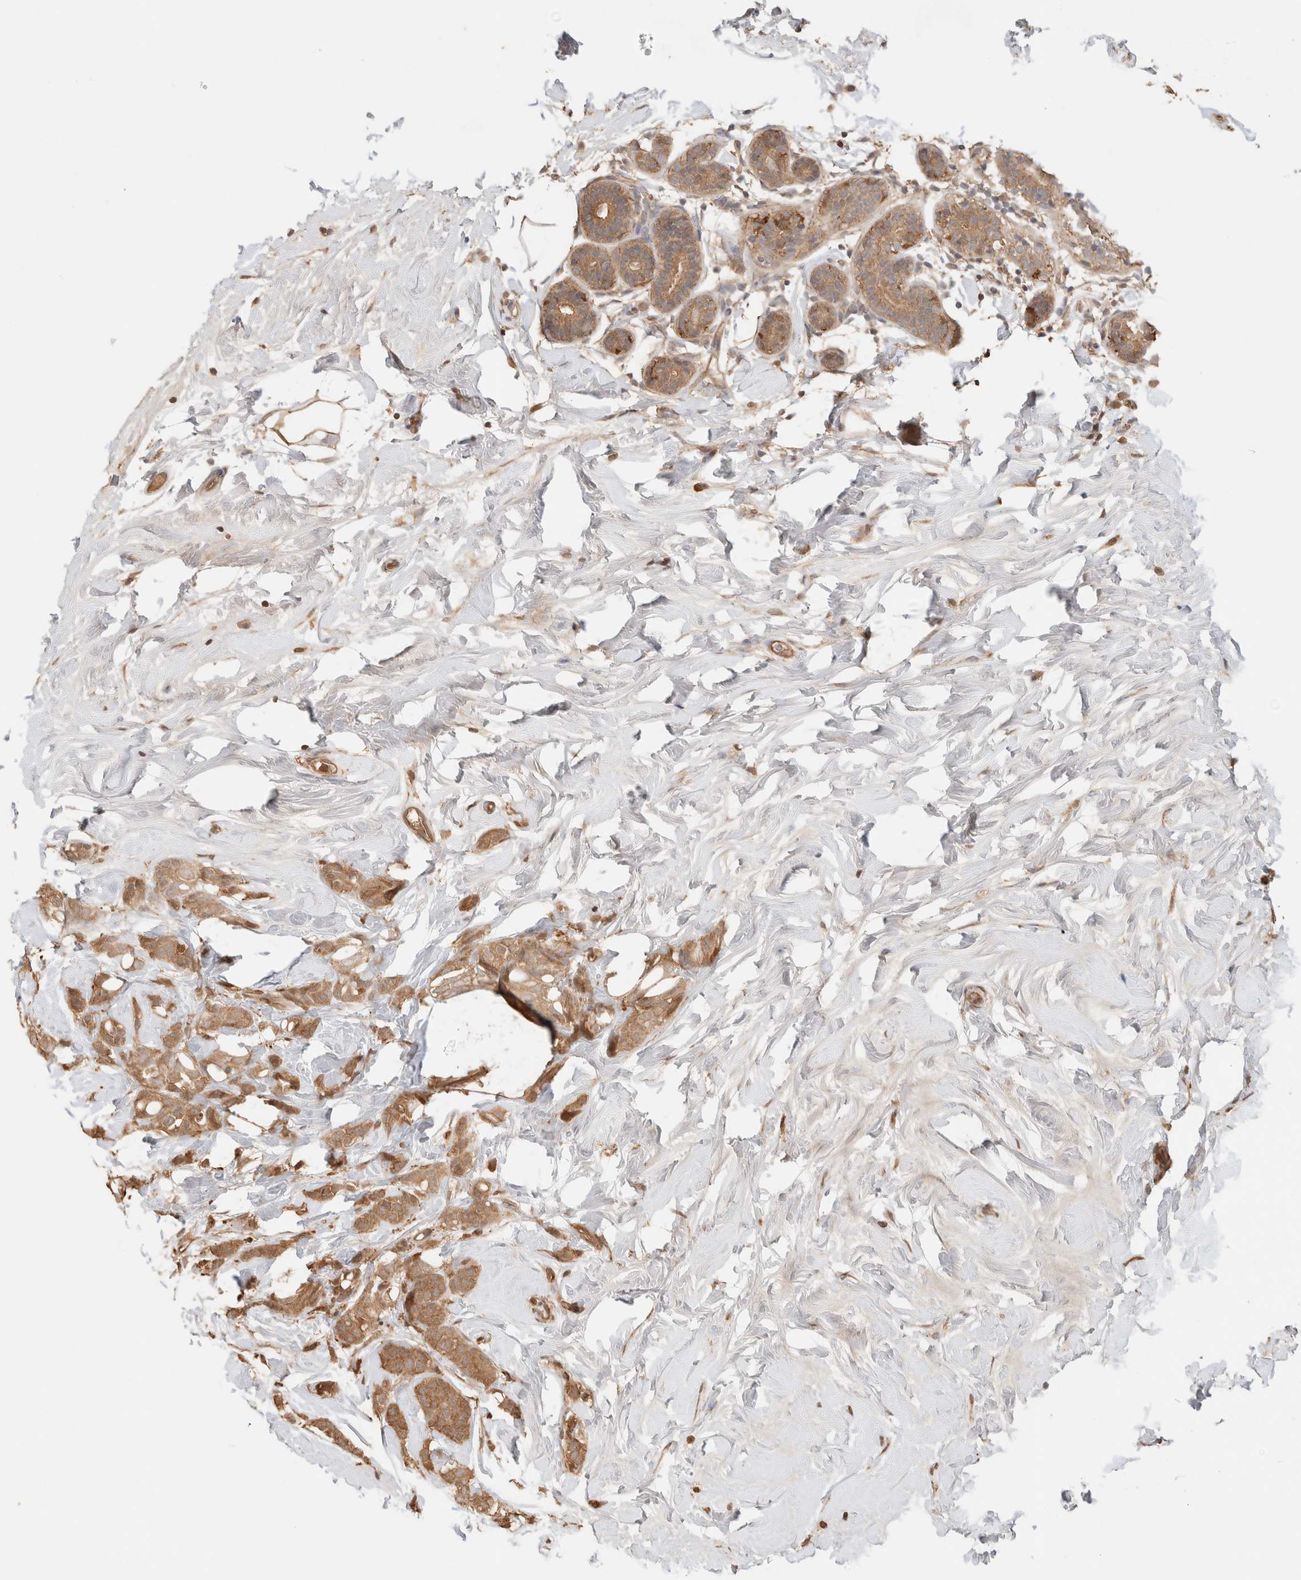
{"staining": {"intensity": "moderate", "quantity": ">75%", "location": "cytoplasmic/membranous"}, "tissue": "breast cancer", "cell_type": "Tumor cells", "image_type": "cancer", "snomed": [{"axis": "morphology", "description": "Lobular carcinoma, in situ"}, {"axis": "morphology", "description": "Lobular carcinoma"}, {"axis": "topography", "description": "Breast"}], "caption": "Protein expression analysis of breast cancer (lobular carcinoma) exhibits moderate cytoplasmic/membranous expression in approximately >75% of tumor cells. Using DAB (3,3'-diaminobenzidine) (brown) and hematoxylin (blue) stains, captured at high magnification using brightfield microscopy.", "gene": "YWHAH", "patient": {"sex": "female", "age": 41}}